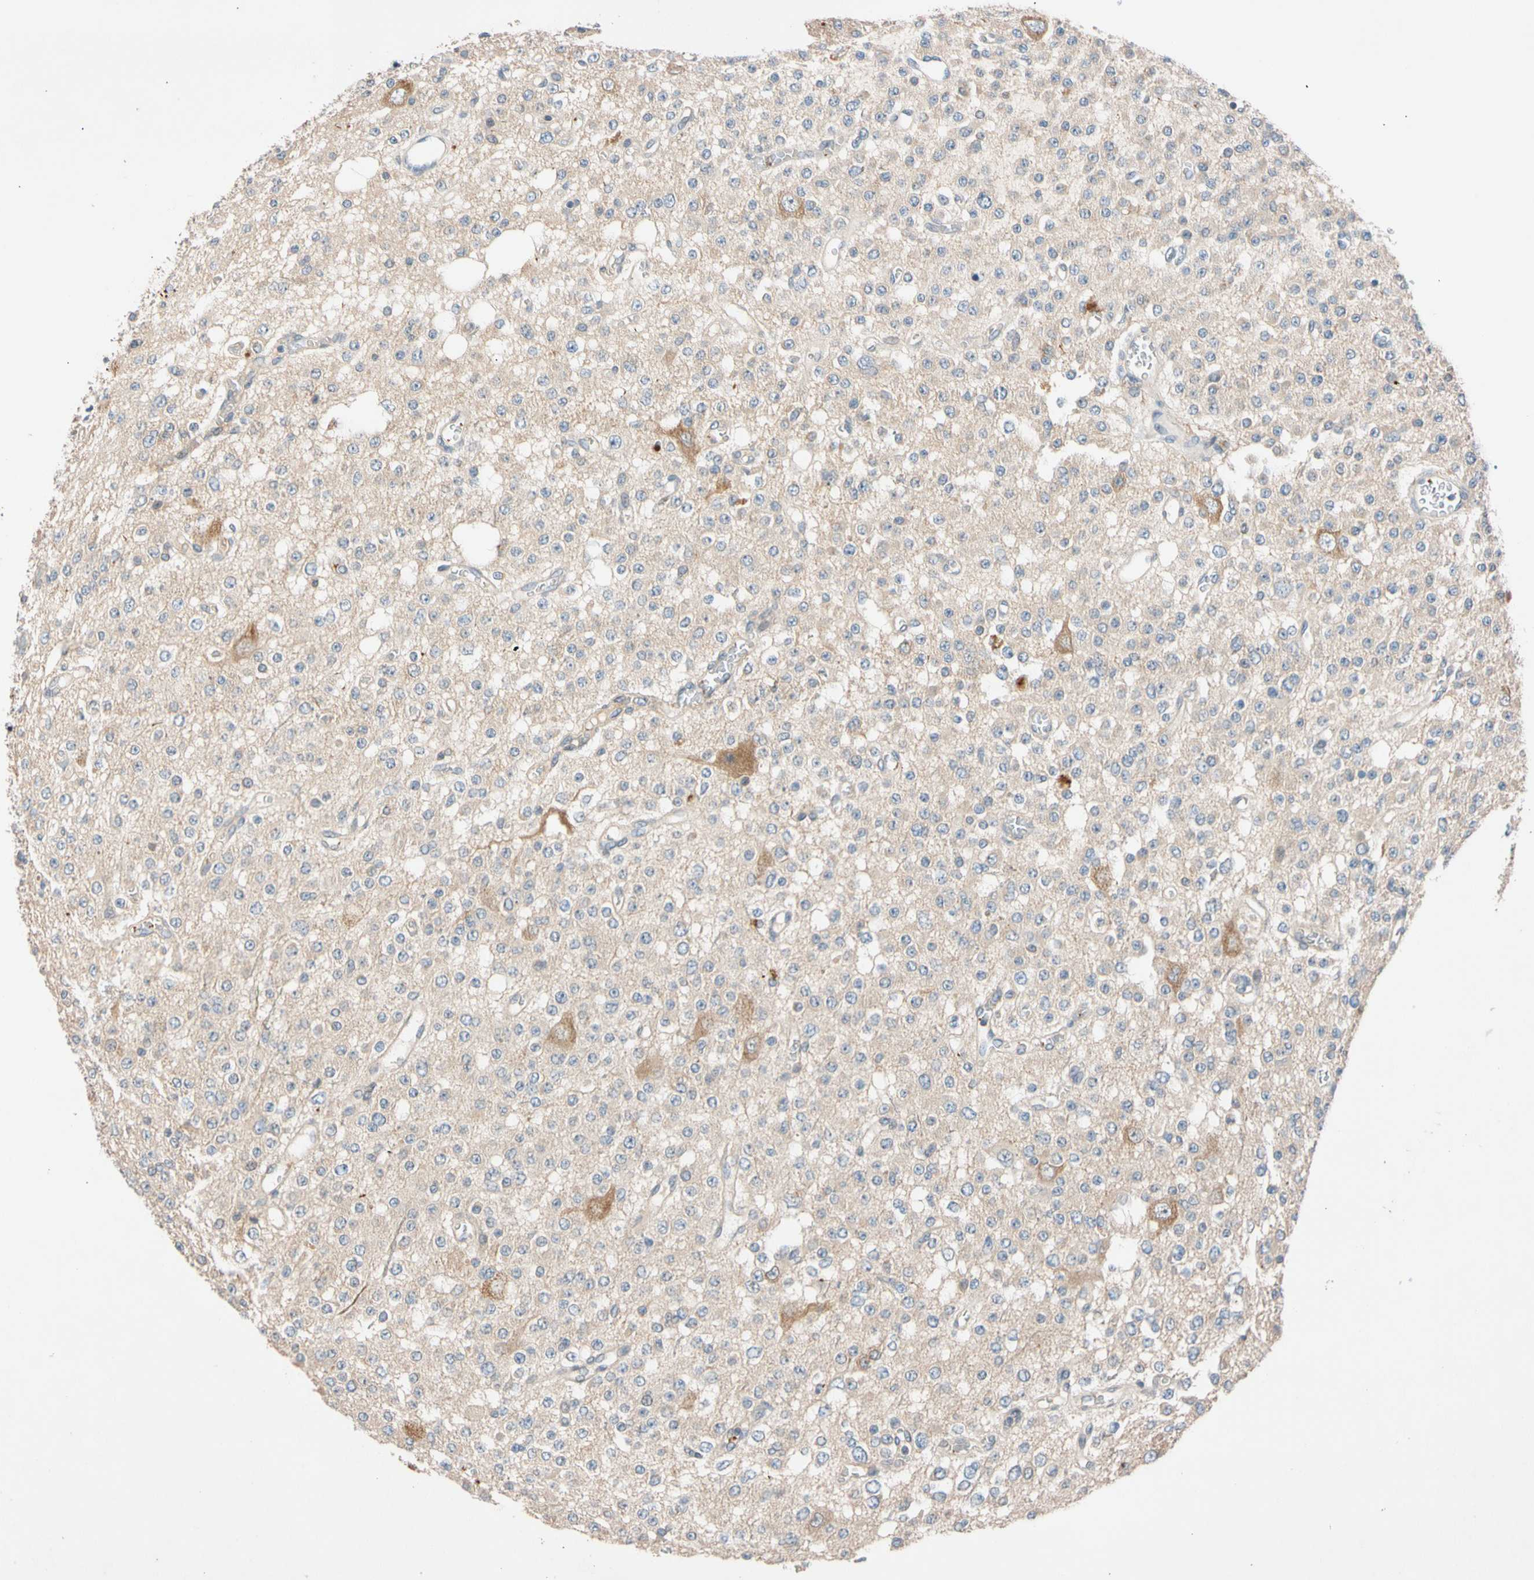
{"staining": {"intensity": "negative", "quantity": "none", "location": "none"}, "tissue": "glioma", "cell_type": "Tumor cells", "image_type": "cancer", "snomed": [{"axis": "morphology", "description": "Glioma, malignant, Low grade"}, {"axis": "topography", "description": "Brain"}], "caption": "A micrograph of human malignant glioma (low-grade) is negative for staining in tumor cells. (Immunohistochemistry, brightfield microscopy, high magnification).", "gene": "CNST", "patient": {"sex": "male", "age": 38}}